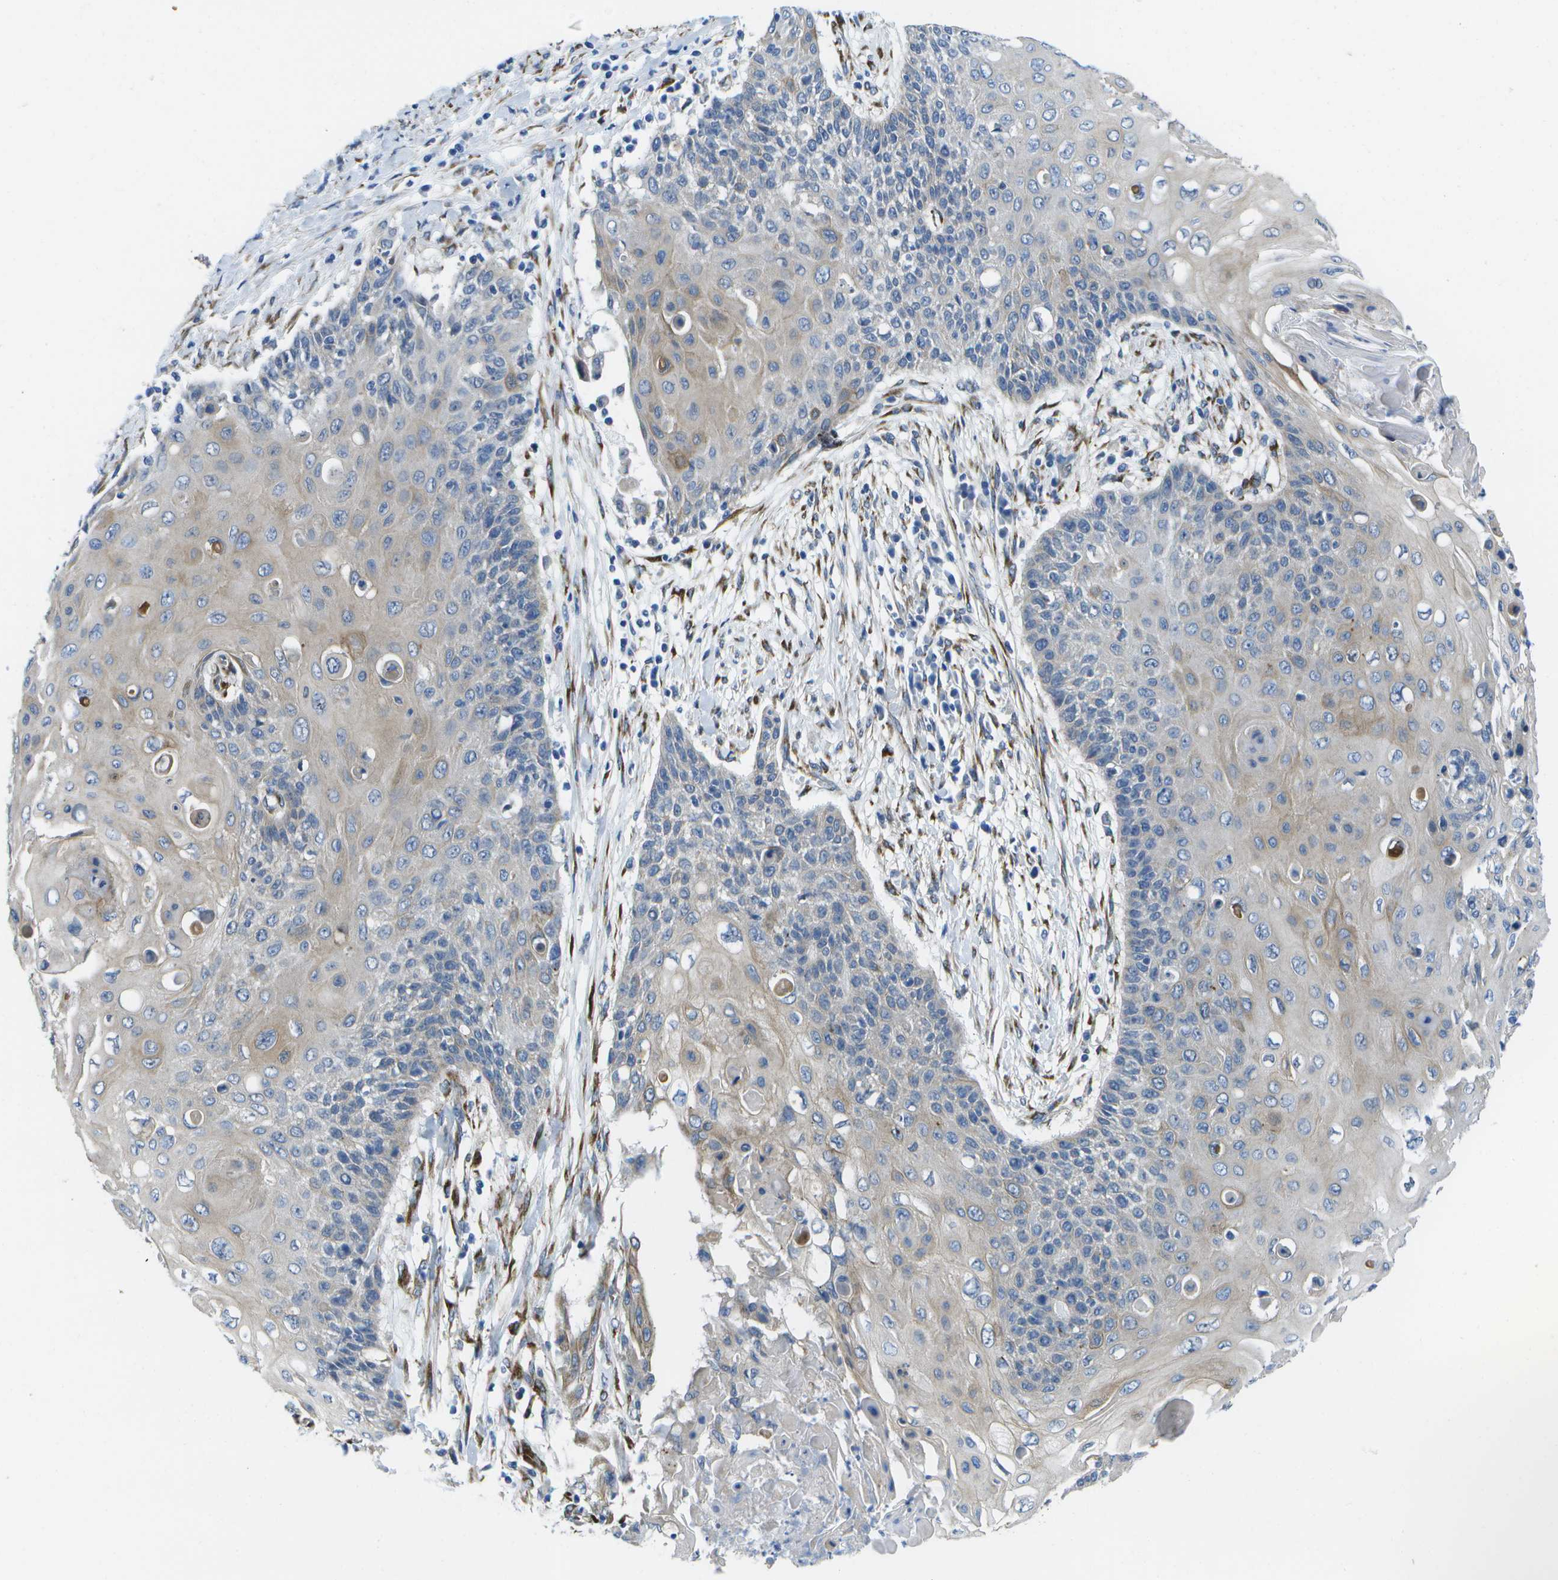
{"staining": {"intensity": "weak", "quantity": "<25%", "location": "cytoplasmic/membranous"}, "tissue": "cervical cancer", "cell_type": "Tumor cells", "image_type": "cancer", "snomed": [{"axis": "morphology", "description": "Squamous cell carcinoma, NOS"}, {"axis": "topography", "description": "Cervix"}], "caption": "DAB immunohistochemical staining of squamous cell carcinoma (cervical) shows no significant staining in tumor cells. The staining was performed using DAB (3,3'-diaminobenzidine) to visualize the protein expression in brown, while the nuclei were stained in blue with hematoxylin (Magnification: 20x).", "gene": "P3H1", "patient": {"sex": "female", "age": 39}}